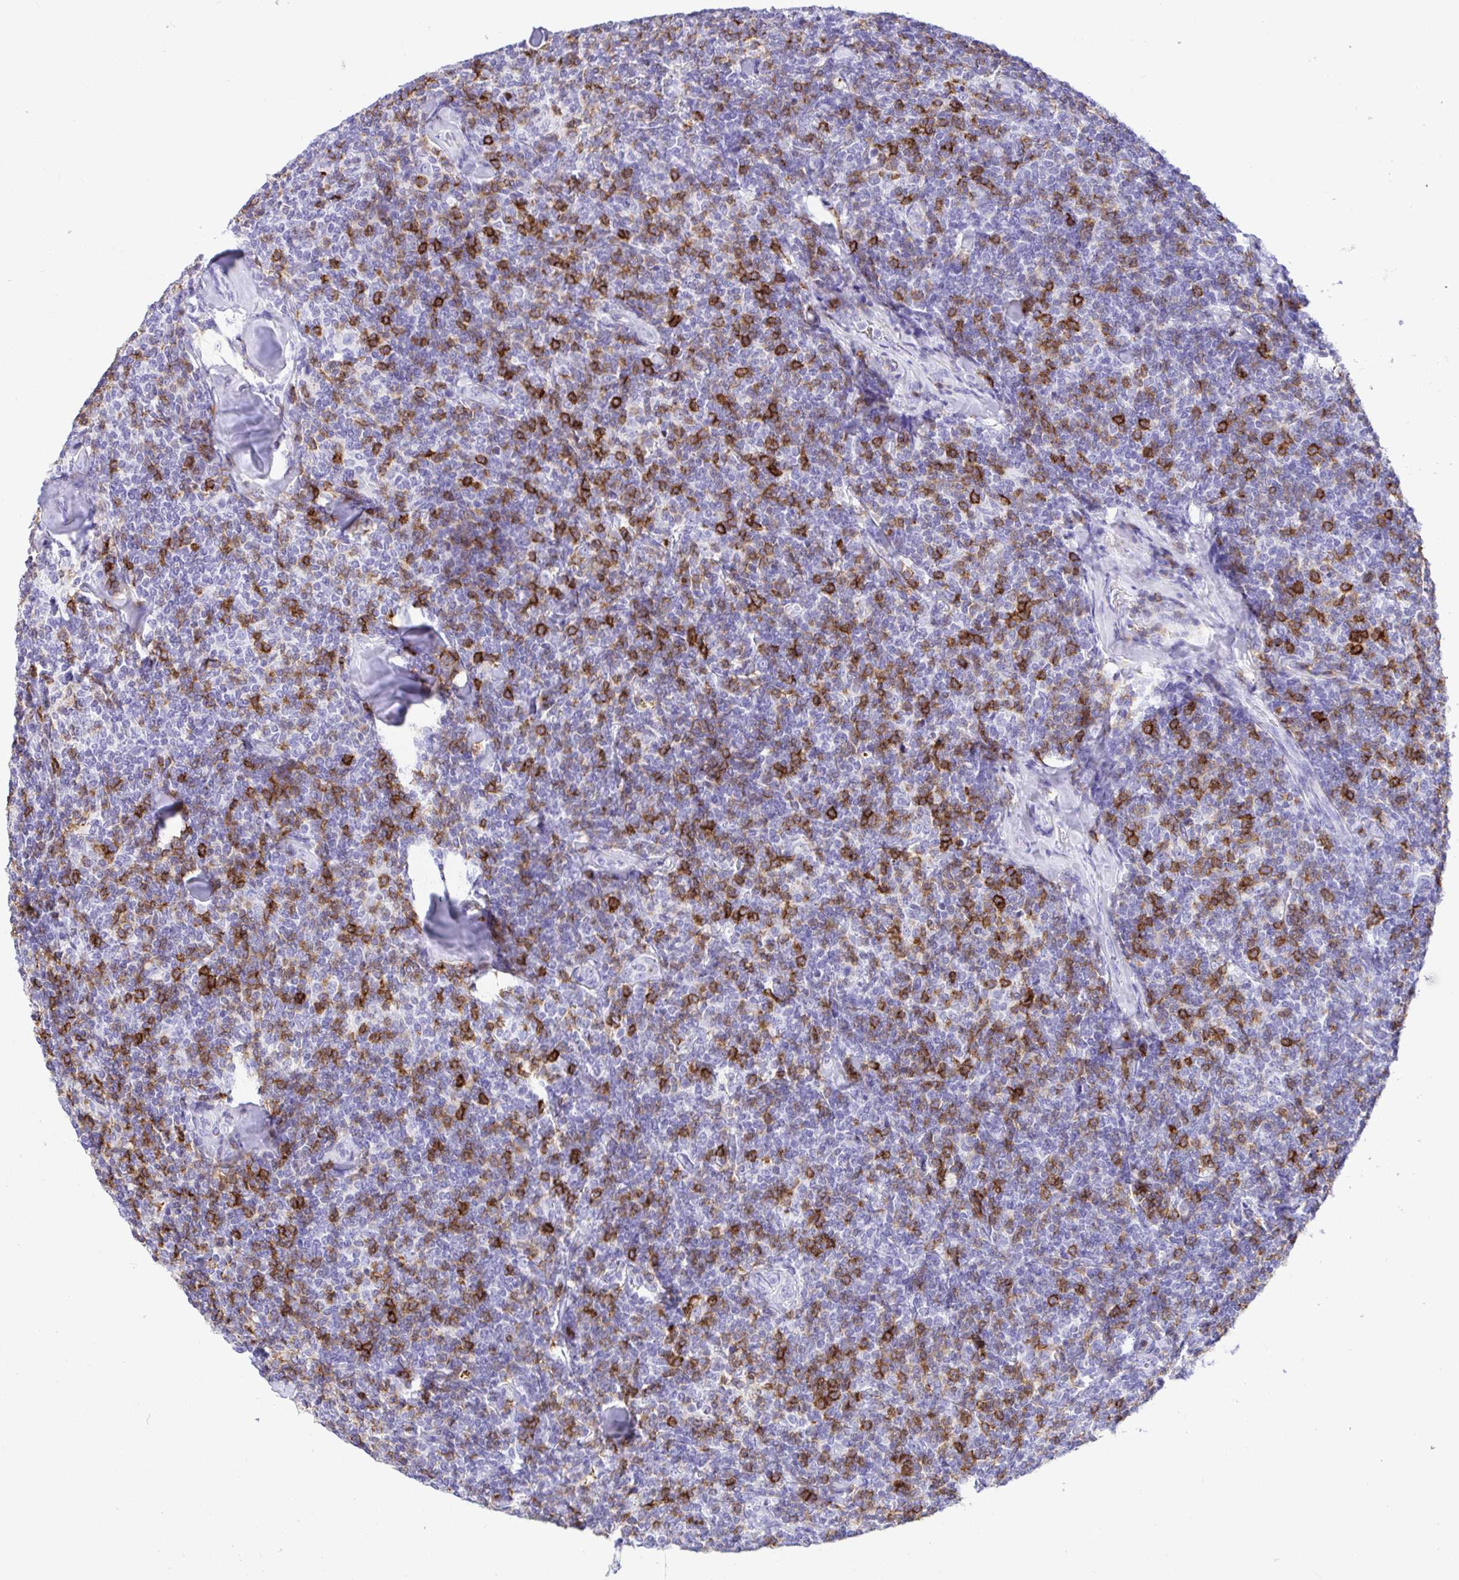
{"staining": {"intensity": "strong", "quantity": "25%-75%", "location": "cytoplasmic/membranous"}, "tissue": "lymphoma", "cell_type": "Tumor cells", "image_type": "cancer", "snomed": [{"axis": "morphology", "description": "Malignant lymphoma, non-Hodgkin's type, Low grade"}, {"axis": "topography", "description": "Lymph node"}], "caption": "Low-grade malignant lymphoma, non-Hodgkin's type stained with a brown dye exhibits strong cytoplasmic/membranous positive staining in approximately 25%-75% of tumor cells.", "gene": "CD5", "patient": {"sex": "female", "age": 56}}